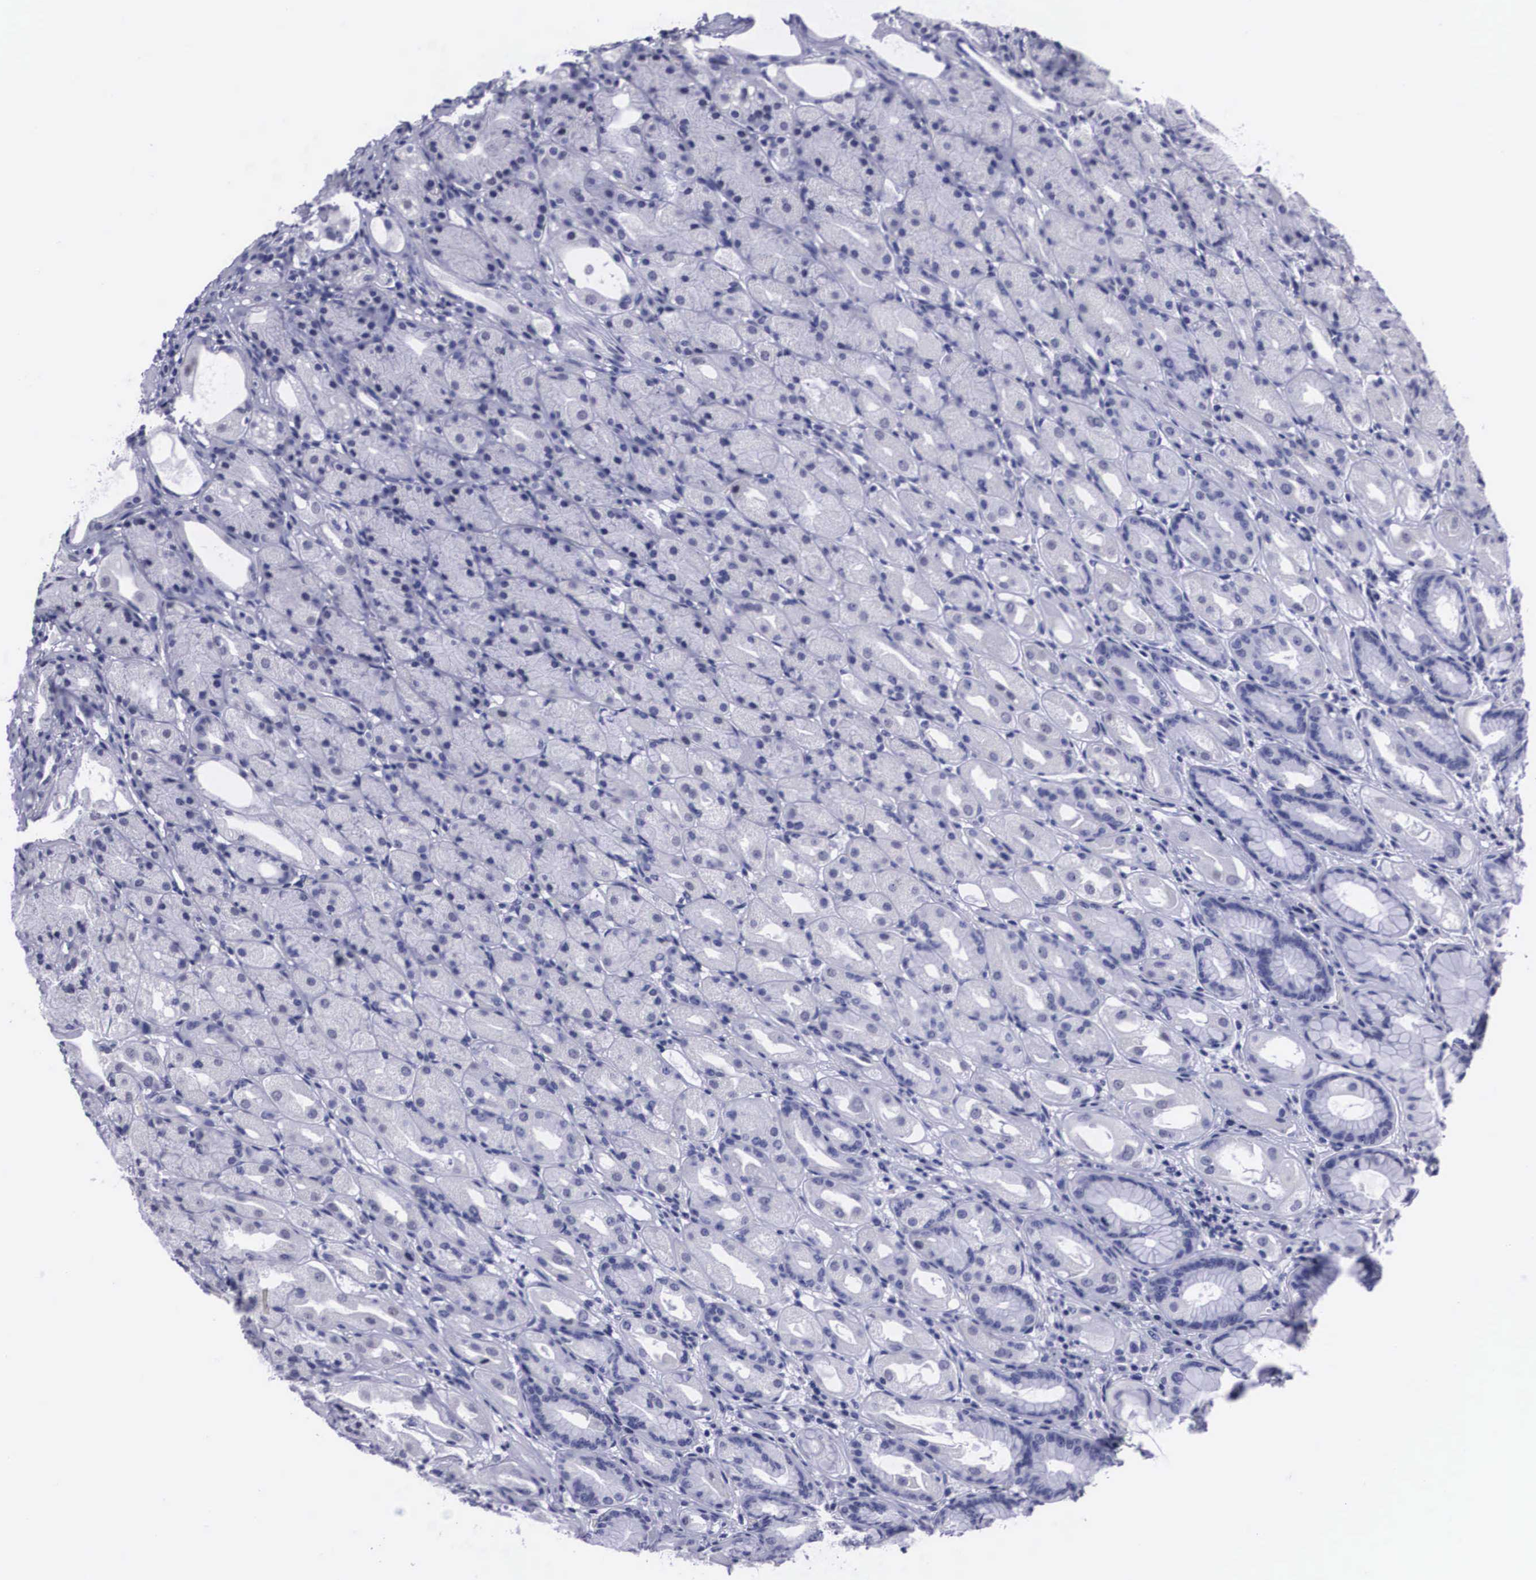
{"staining": {"intensity": "negative", "quantity": "none", "location": "none"}, "tissue": "stomach", "cell_type": "Glandular cells", "image_type": "normal", "snomed": [{"axis": "morphology", "description": "Normal tissue, NOS"}, {"axis": "topography", "description": "Stomach, upper"}], "caption": "Immunohistochemistry (IHC) image of benign stomach stained for a protein (brown), which displays no positivity in glandular cells. The staining was performed using DAB to visualize the protein expression in brown, while the nuclei were stained in blue with hematoxylin (Magnification: 20x).", "gene": "C22orf31", "patient": {"sex": "female", "age": 75}}